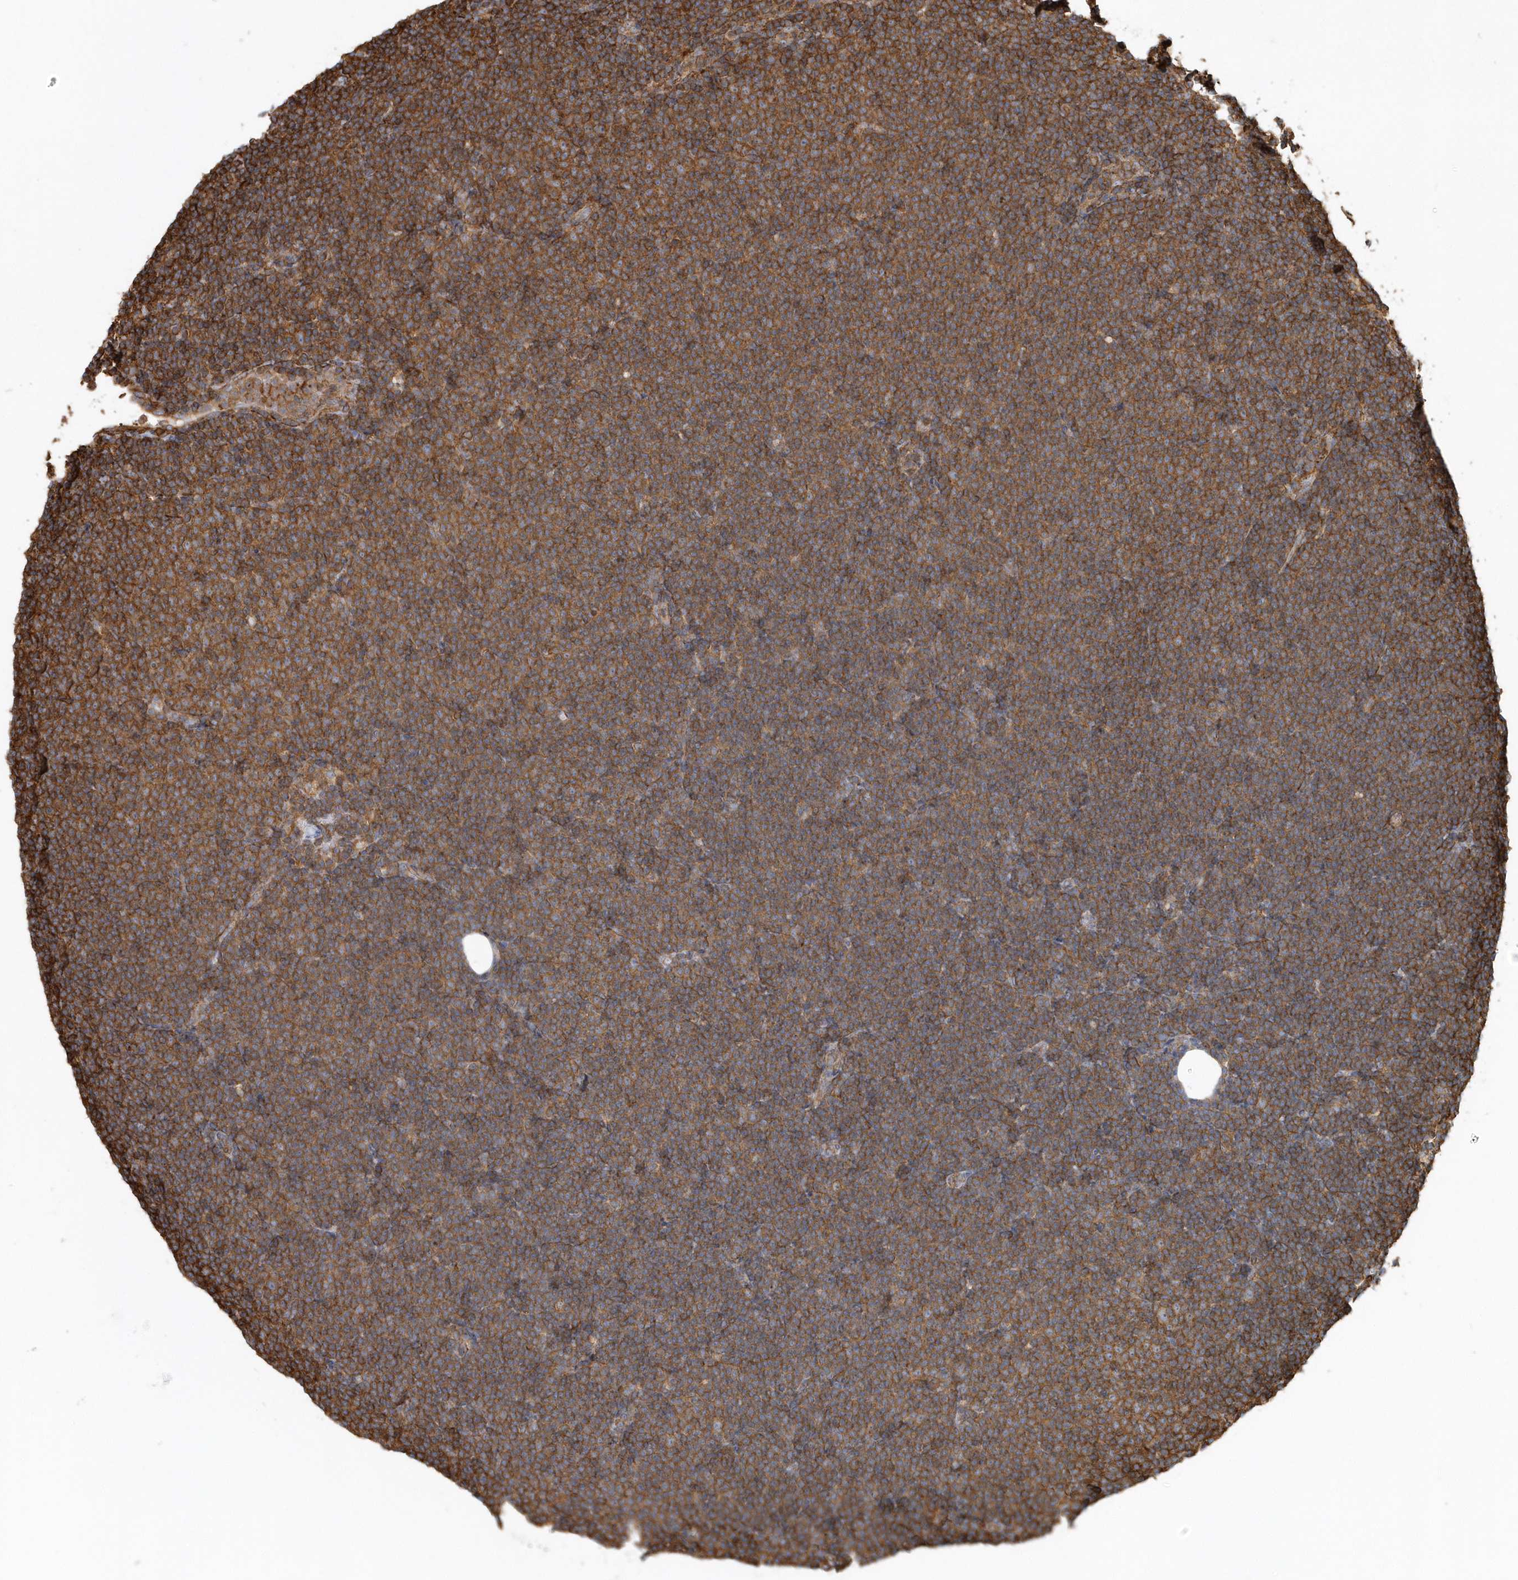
{"staining": {"intensity": "moderate", "quantity": ">75%", "location": "cytoplasmic/membranous"}, "tissue": "lymphoma", "cell_type": "Tumor cells", "image_type": "cancer", "snomed": [{"axis": "morphology", "description": "Malignant lymphoma, non-Hodgkin's type, Low grade"}, {"axis": "topography", "description": "Lymph node"}], "caption": "Malignant lymphoma, non-Hodgkin's type (low-grade) stained with a protein marker demonstrates moderate staining in tumor cells.", "gene": "MMUT", "patient": {"sex": "female", "age": 53}}